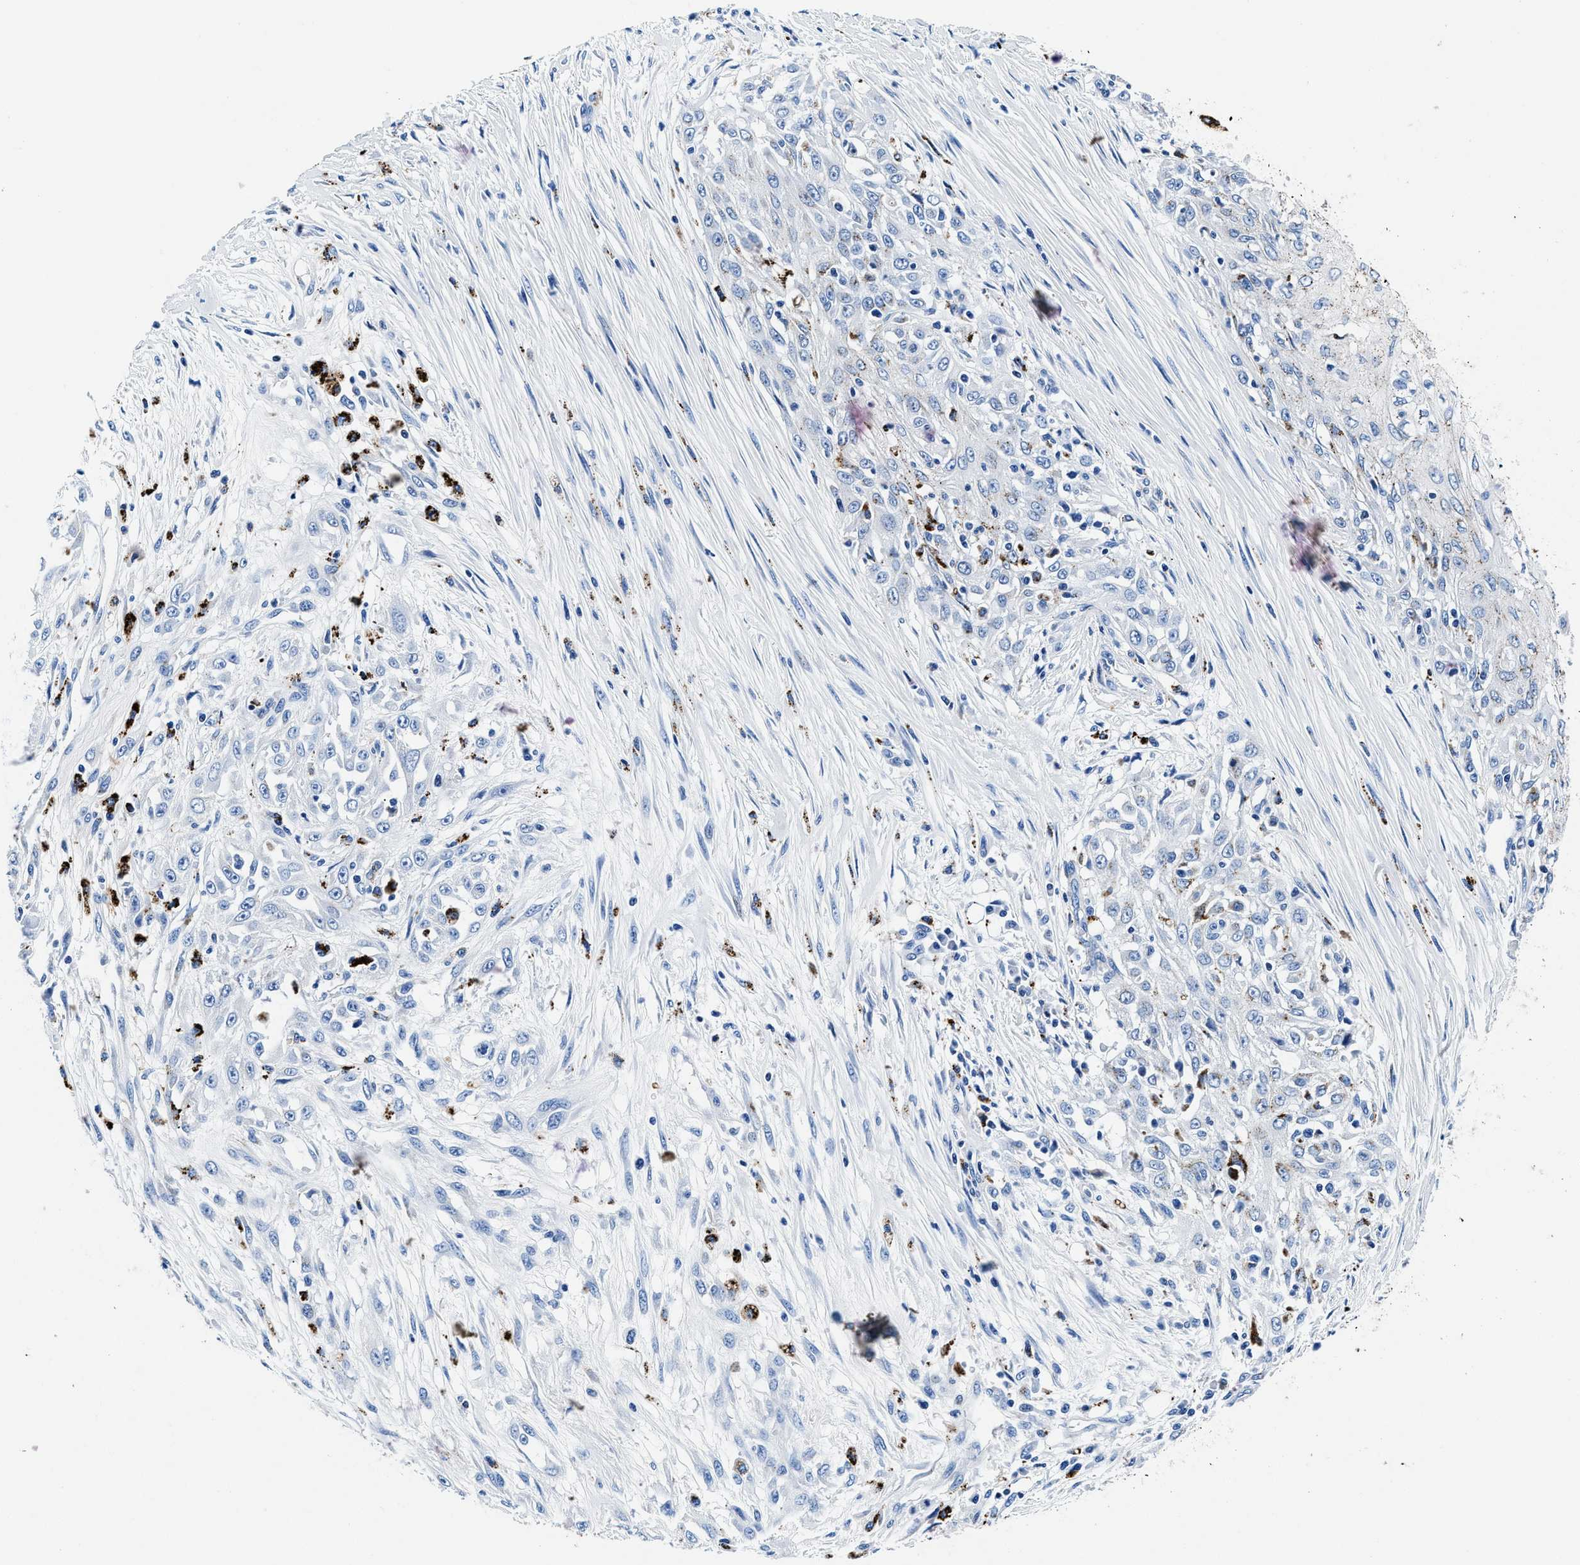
{"staining": {"intensity": "moderate", "quantity": "<25%", "location": "cytoplasmic/membranous"}, "tissue": "skin cancer", "cell_type": "Tumor cells", "image_type": "cancer", "snomed": [{"axis": "morphology", "description": "Squamous cell carcinoma, NOS"}, {"axis": "morphology", "description": "Squamous cell carcinoma, metastatic, NOS"}, {"axis": "topography", "description": "Skin"}, {"axis": "topography", "description": "Lymph node"}], "caption": "Metastatic squamous cell carcinoma (skin) stained for a protein shows moderate cytoplasmic/membranous positivity in tumor cells. The staining is performed using DAB (3,3'-diaminobenzidine) brown chromogen to label protein expression. The nuclei are counter-stained blue using hematoxylin.", "gene": "OR14K1", "patient": {"sex": "male", "age": 75}}